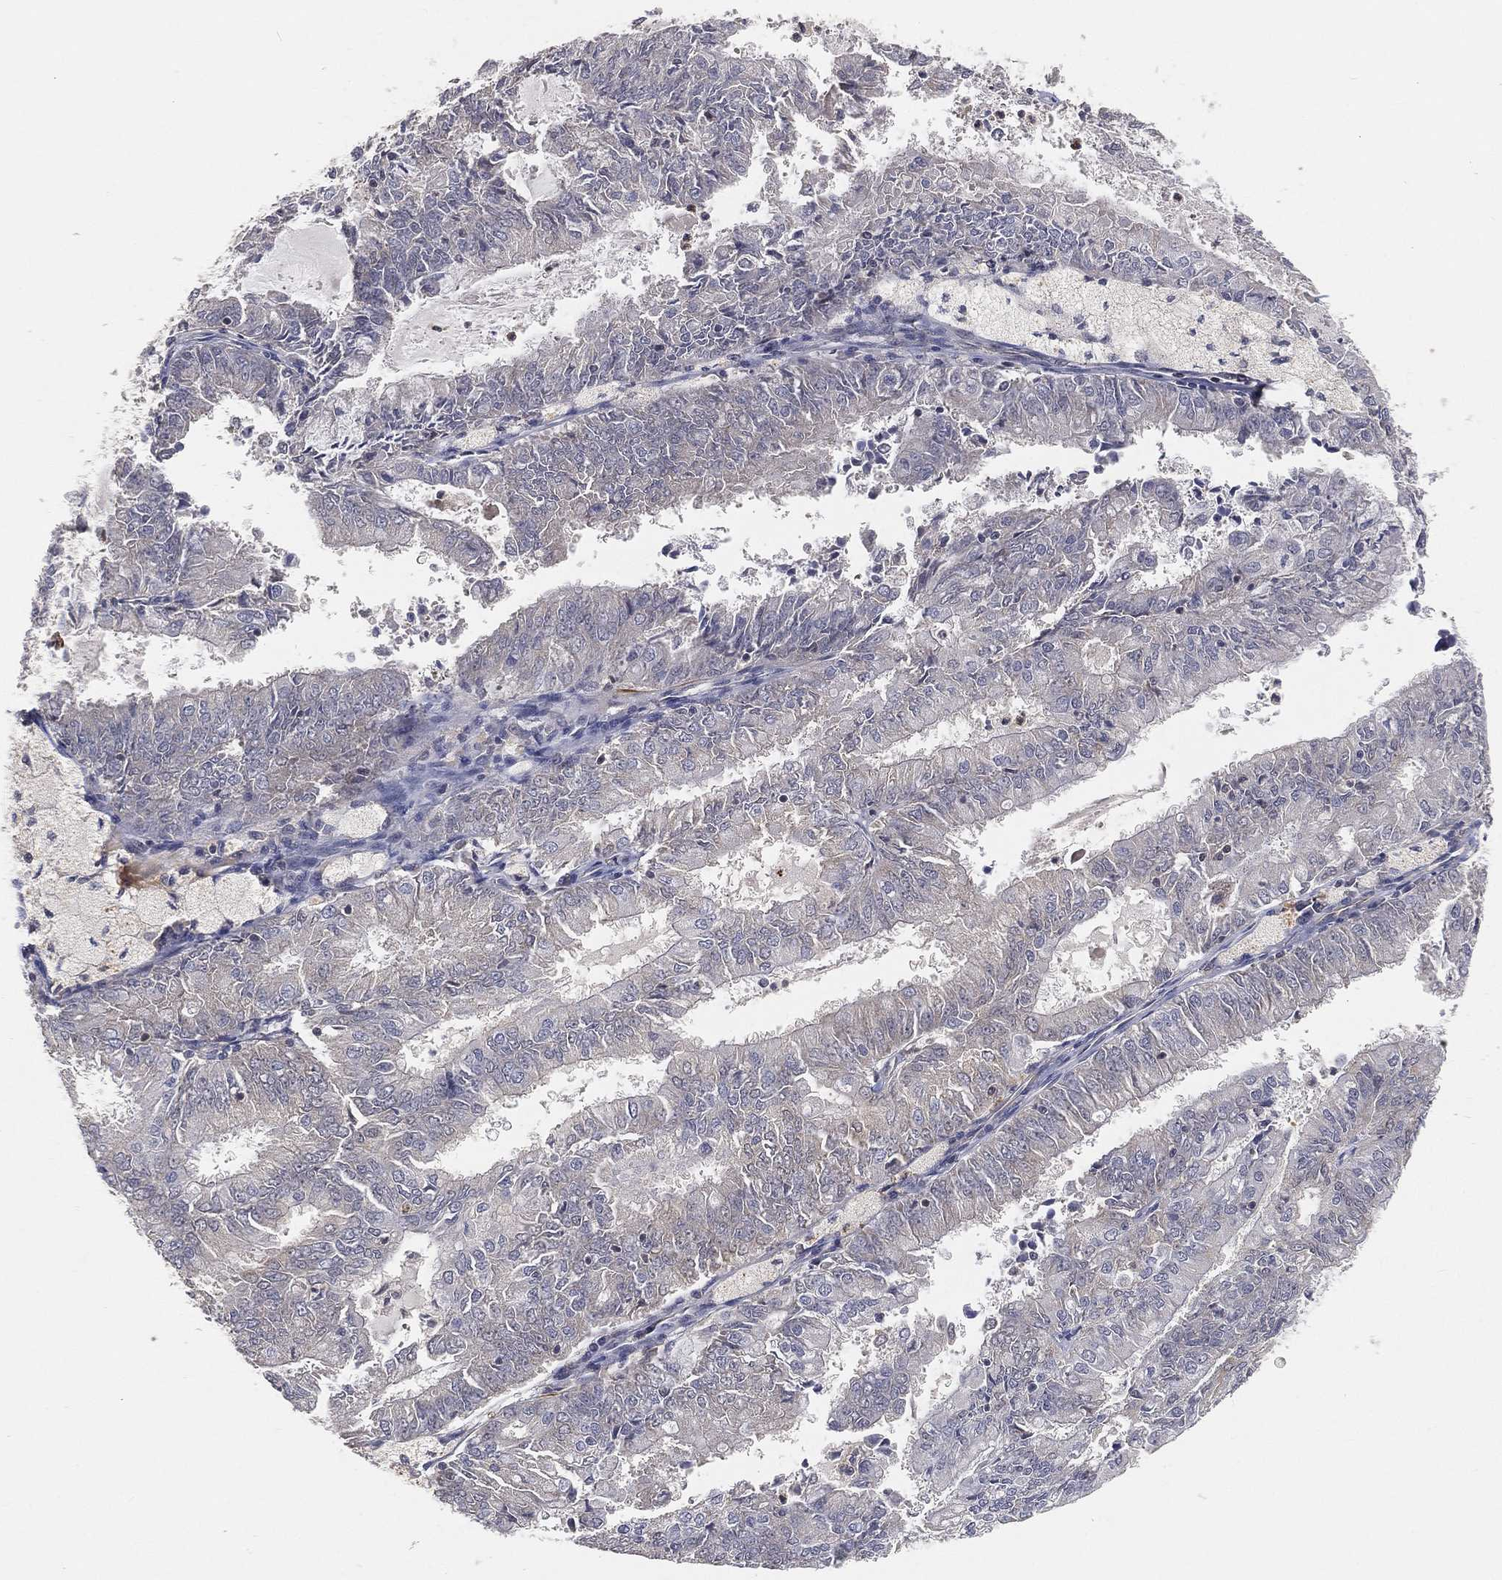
{"staining": {"intensity": "negative", "quantity": "none", "location": "none"}, "tissue": "endometrial cancer", "cell_type": "Tumor cells", "image_type": "cancer", "snomed": [{"axis": "morphology", "description": "Adenocarcinoma, NOS"}, {"axis": "topography", "description": "Endometrium"}], "caption": "Image shows no significant protein staining in tumor cells of endometrial adenocarcinoma. (Brightfield microscopy of DAB (3,3'-diaminobenzidine) IHC at high magnification).", "gene": "MAPK1", "patient": {"sex": "female", "age": 57}}